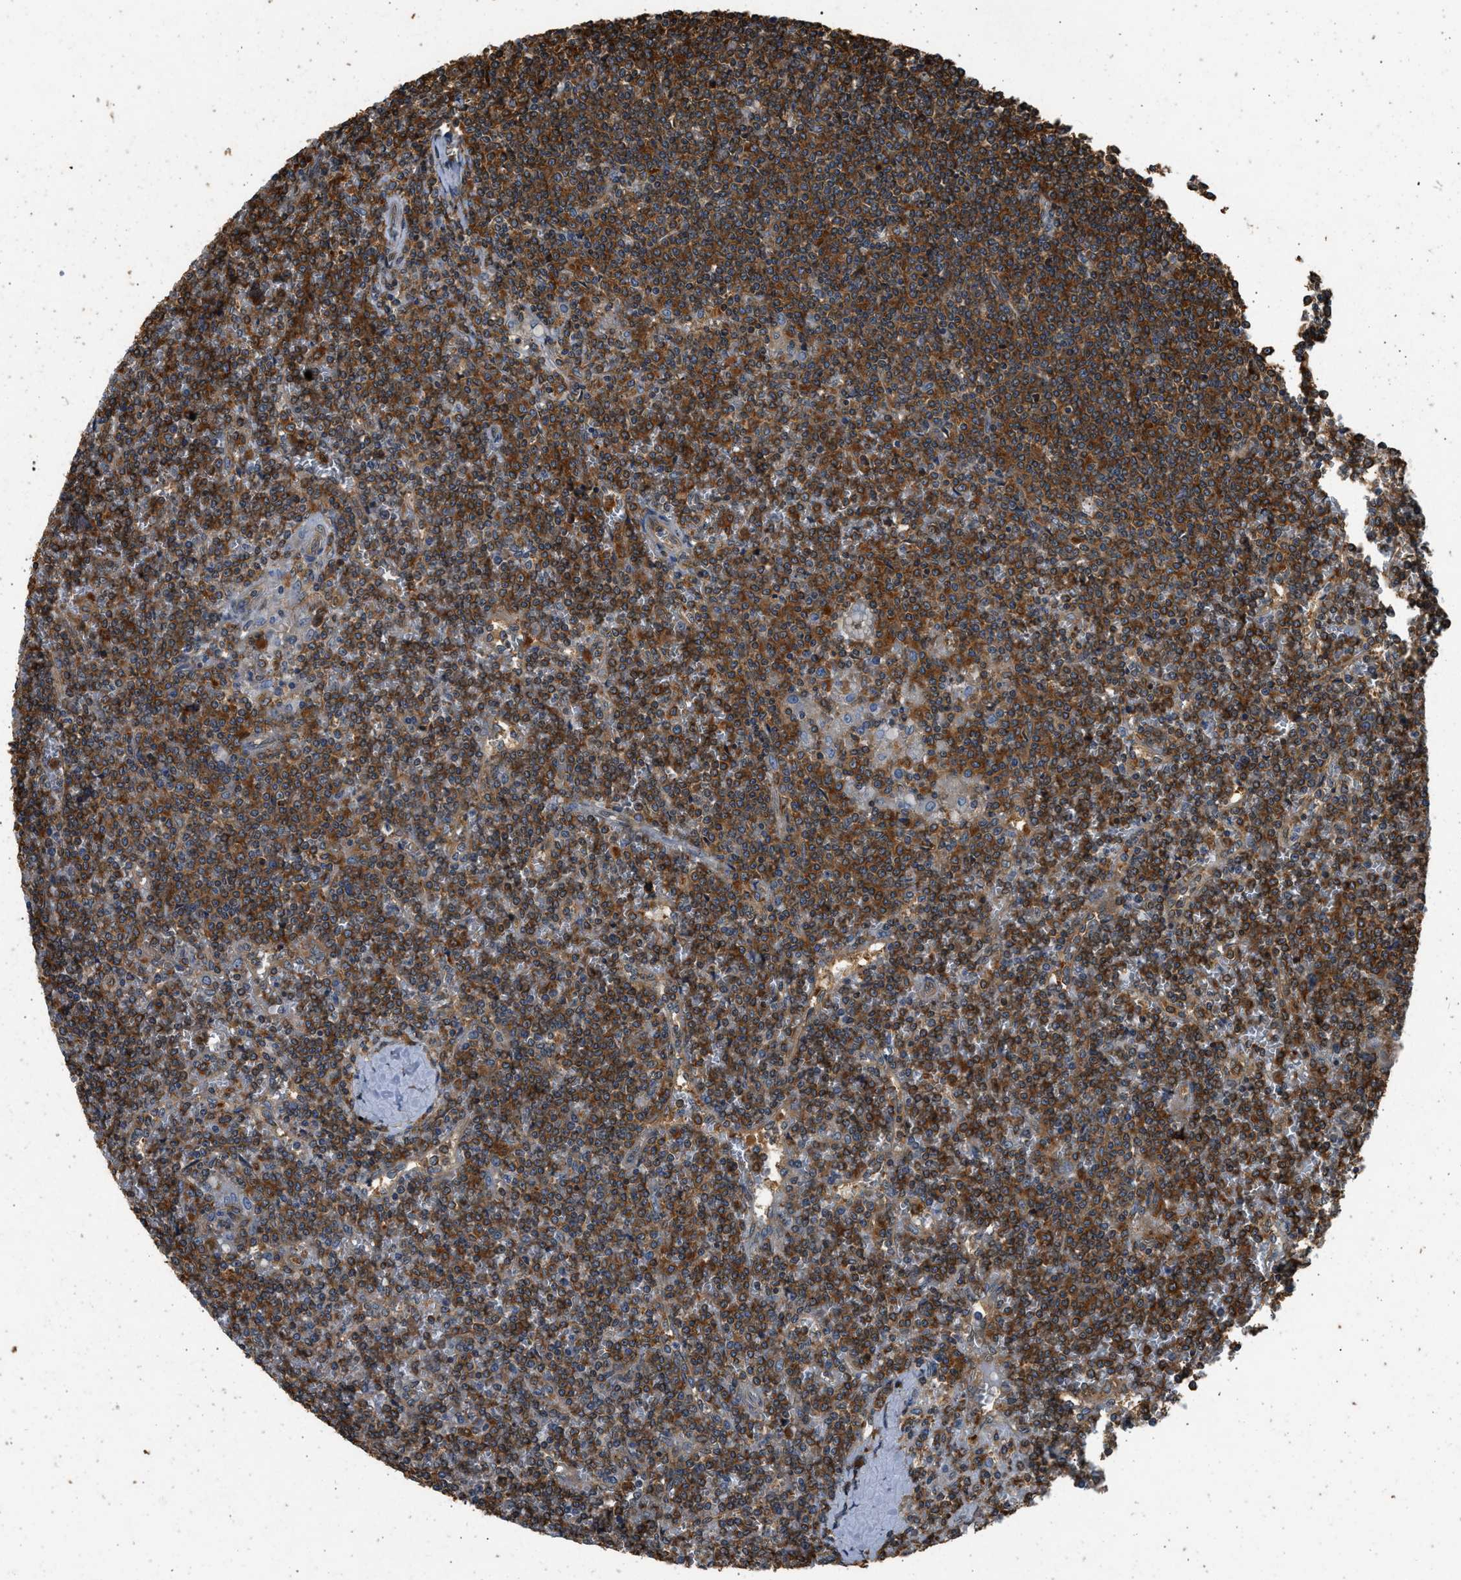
{"staining": {"intensity": "strong", "quantity": ">75%", "location": "cytoplasmic/membranous"}, "tissue": "lymphoma", "cell_type": "Tumor cells", "image_type": "cancer", "snomed": [{"axis": "morphology", "description": "Malignant lymphoma, non-Hodgkin's type, Low grade"}, {"axis": "topography", "description": "Spleen"}], "caption": "Lymphoma stained with a protein marker shows strong staining in tumor cells.", "gene": "SLC36A4", "patient": {"sex": "female", "age": 19}}